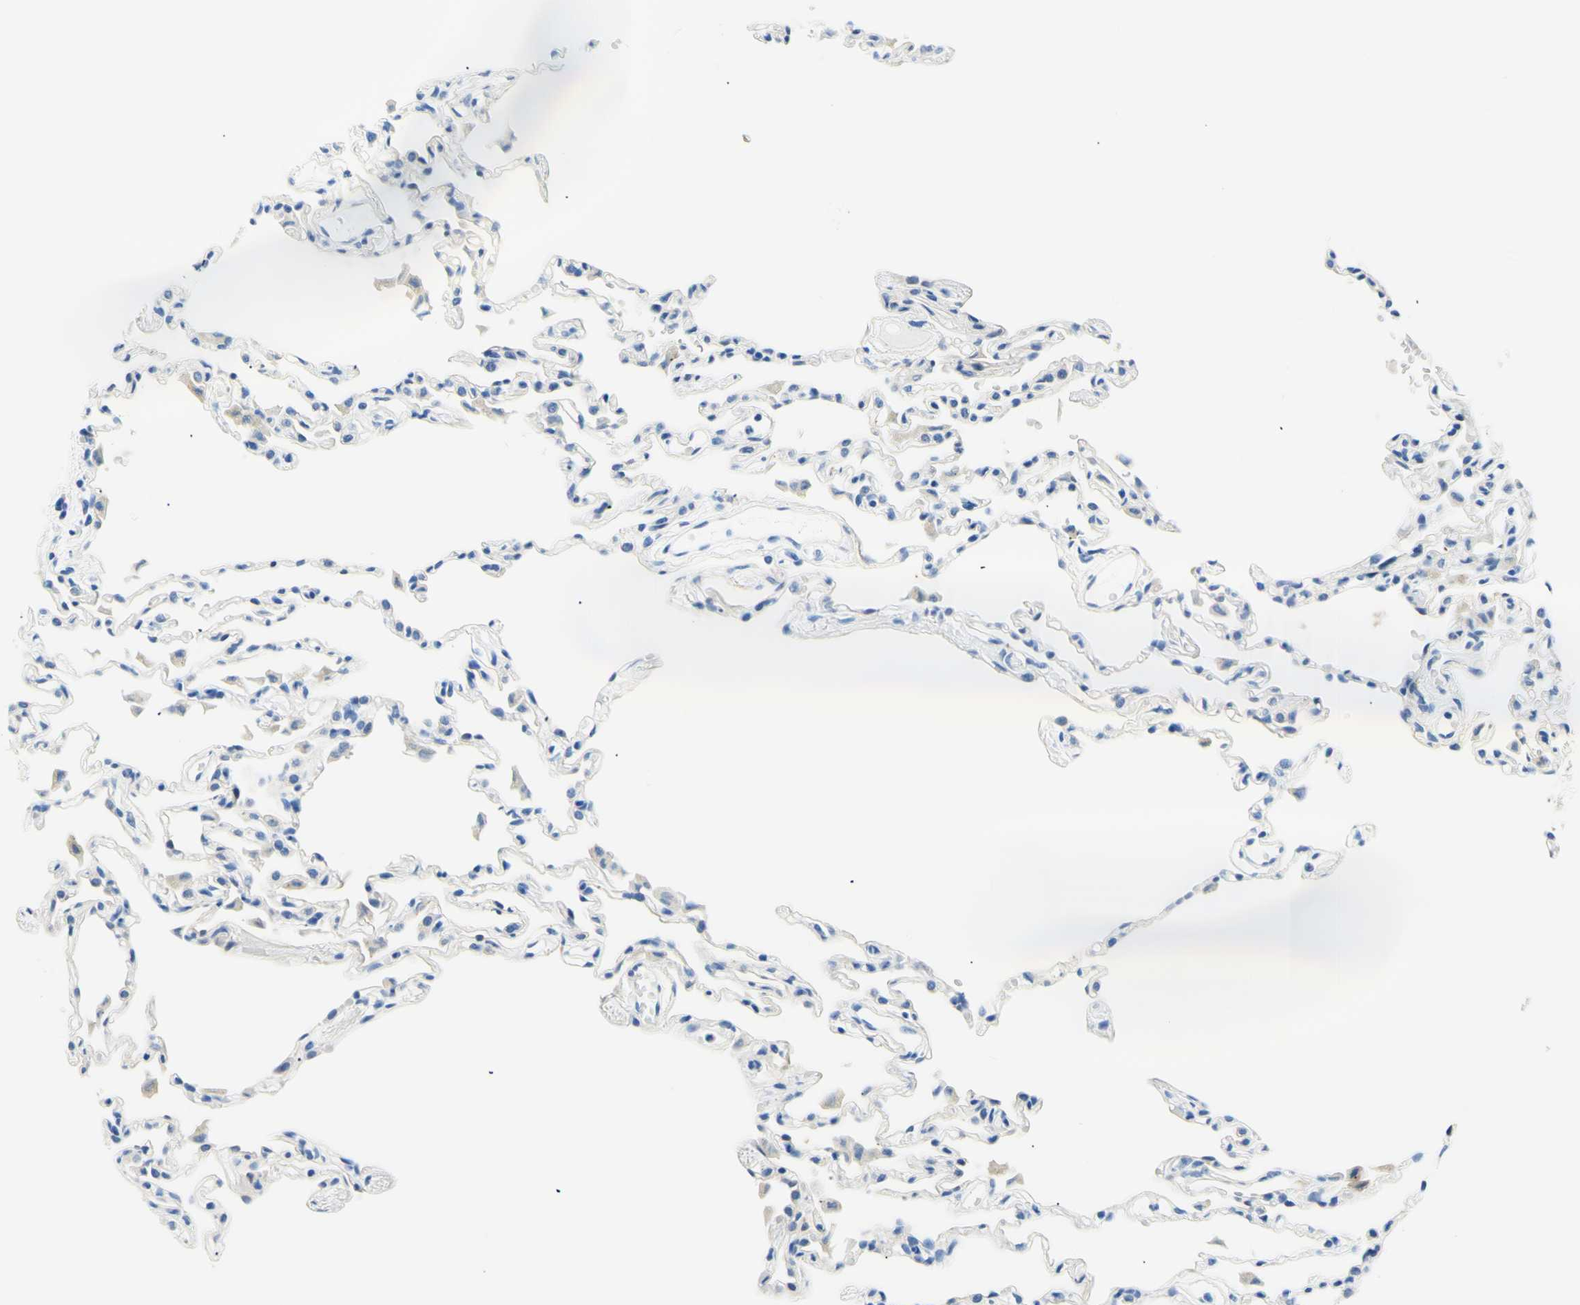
{"staining": {"intensity": "negative", "quantity": "none", "location": "none"}, "tissue": "lung", "cell_type": "Alveolar cells", "image_type": "normal", "snomed": [{"axis": "morphology", "description": "Normal tissue, NOS"}, {"axis": "topography", "description": "Lung"}], "caption": "IHC of benign human lung demonstrates no staining in alveolar cells. (DAB (3,3'-diaminobenzidine) immunohistochemistry, high magnification).", "gene": "HPCA", "patient": {"sex": "female", "age": 49}}